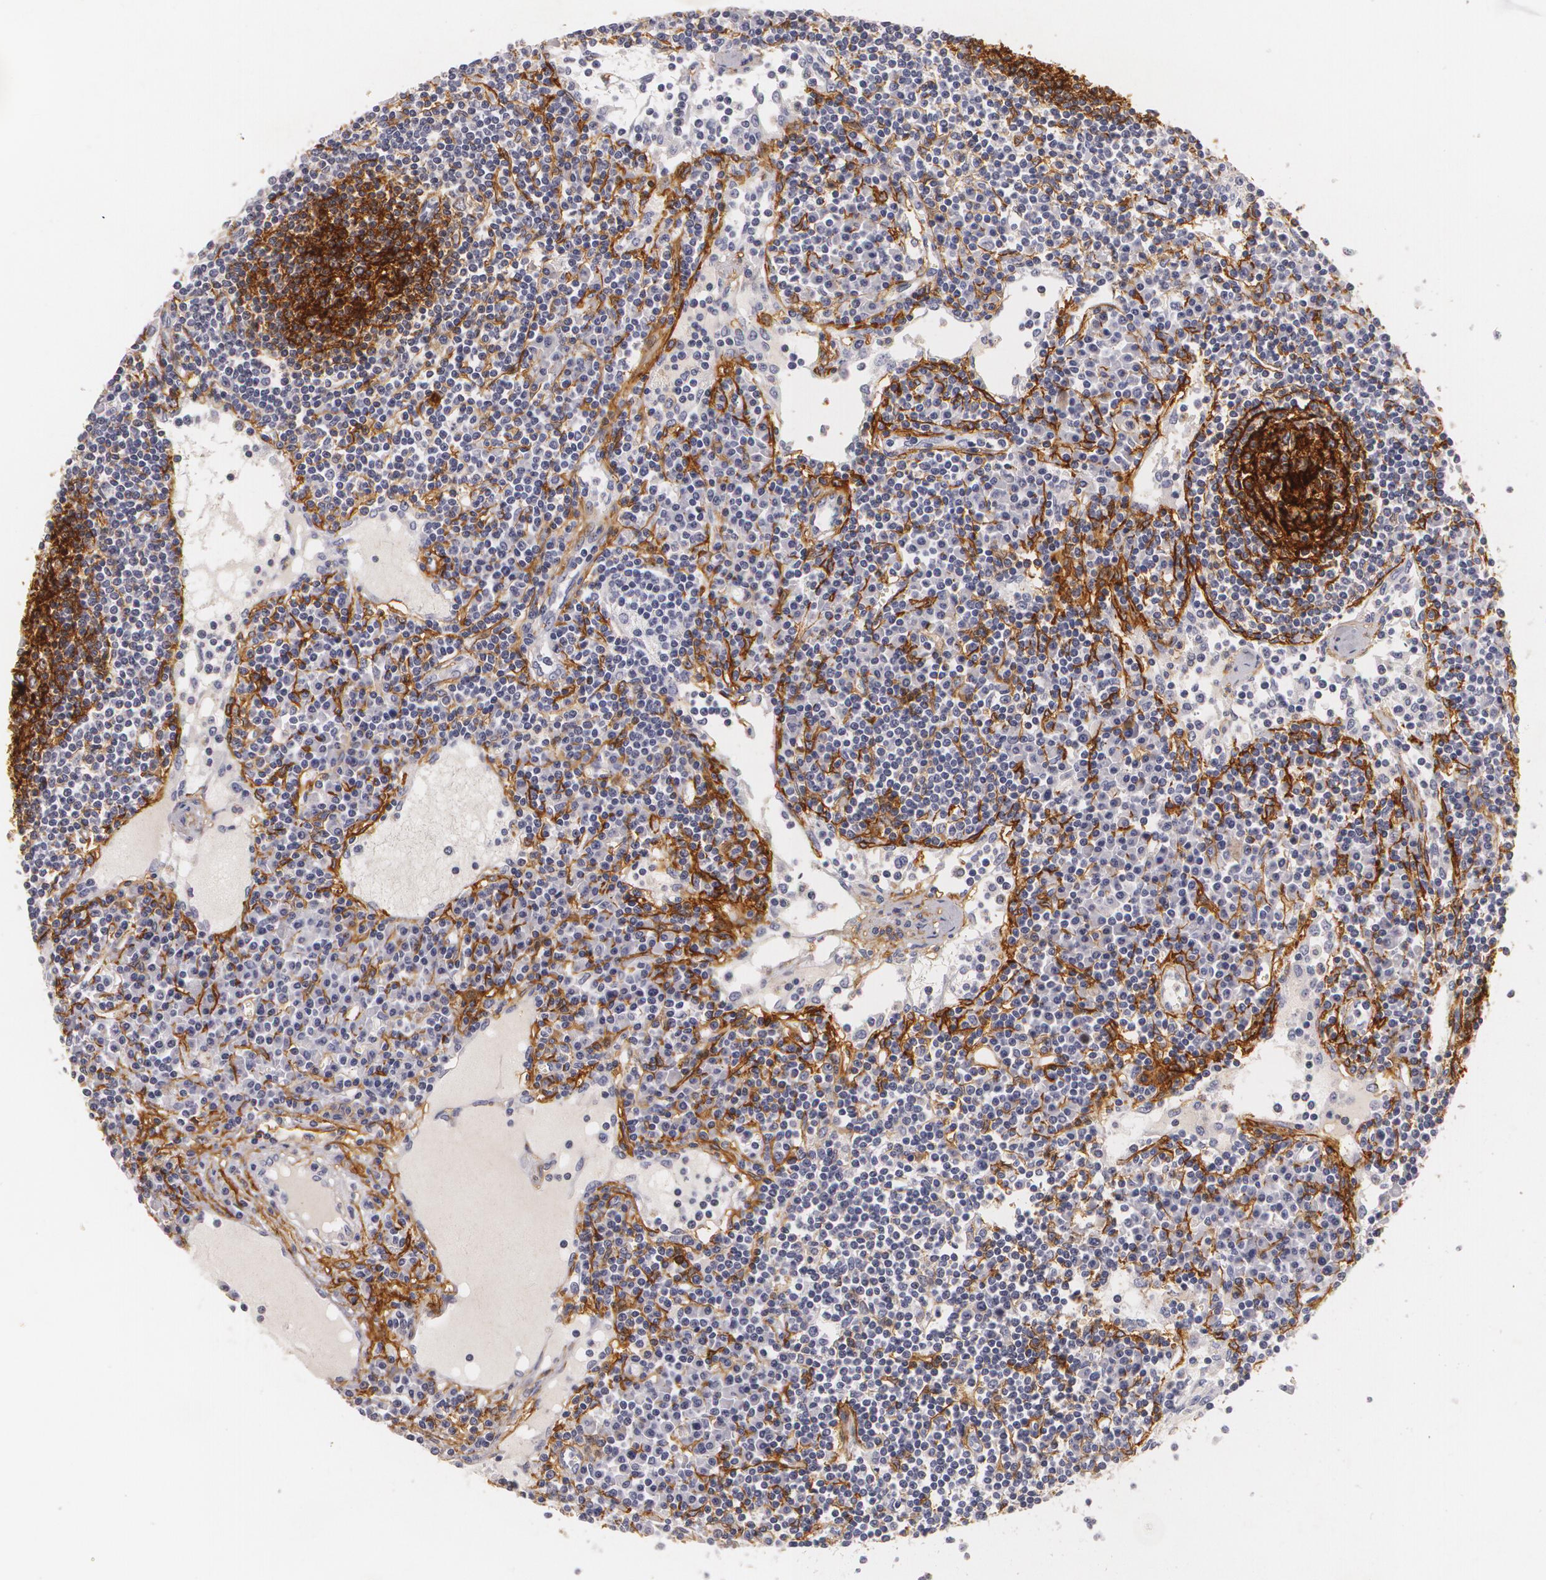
{"staining": {"intensity": "negative", "quantity": "none", "location": "none"}, "tissue": "lymph node", "cell_type": "Germinal center cells", "image_type": "normal", "snomed": [{"axis": "morphology", "description": "Normal tissue, NOS"}, {"axis": "topography", "description": "Lymph node"}], "caption": "The histopathology image reveals no significant expression in germinal center cells of lymph node. (DAB (3,3'-diaminobenzidine) IHC, high magnification).", "gene": "NGFR", "patient": {"sex": "female", "age": 62}}